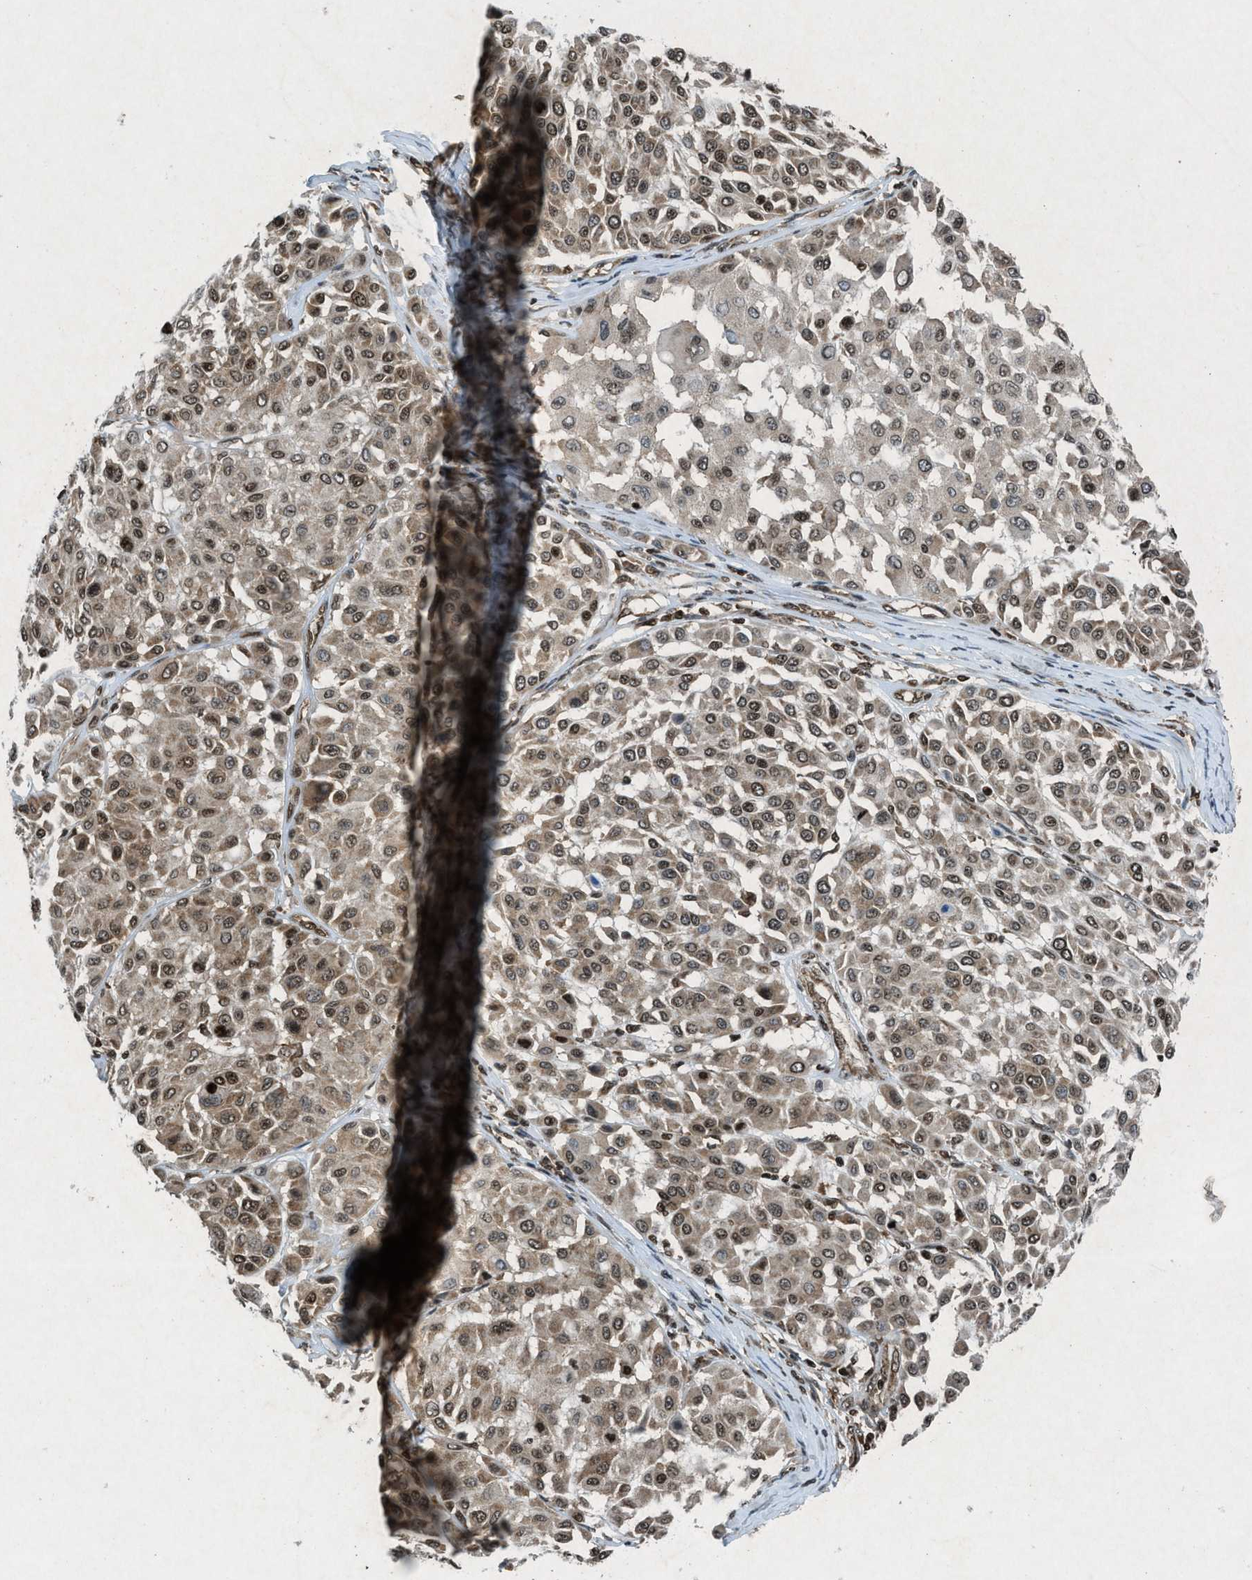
{"staining": {"intensity": "moderate", "quantity": ">75%", "location": "cytoplasmic/membranous,nuclear"}, "tissue": "melanoma", "cell_type": "Tumor cells", "image_type": "cancer", "snomed": [{"axis": "morphology", "description": "Malignant melanoma, Metastatic site"}, {"axis": "topography", "description": "Soft tissue"}], "caption": "Immunohistochemistry (IHC) (DAB (3,3'-diaminobenzidine)) staining of human melanoma reveals moderate cytoplasmic/membranous and nuclear protein positivity in about >75% of tumor cells. The staining is performed using DAB (3,3'-diaminobenzidine) brown chromogen to label protein expression. The nuclei are counter-stained blue using hematoxylin.", "gene": "NXF1", "patient": {"sex": "male", "age": 41}}